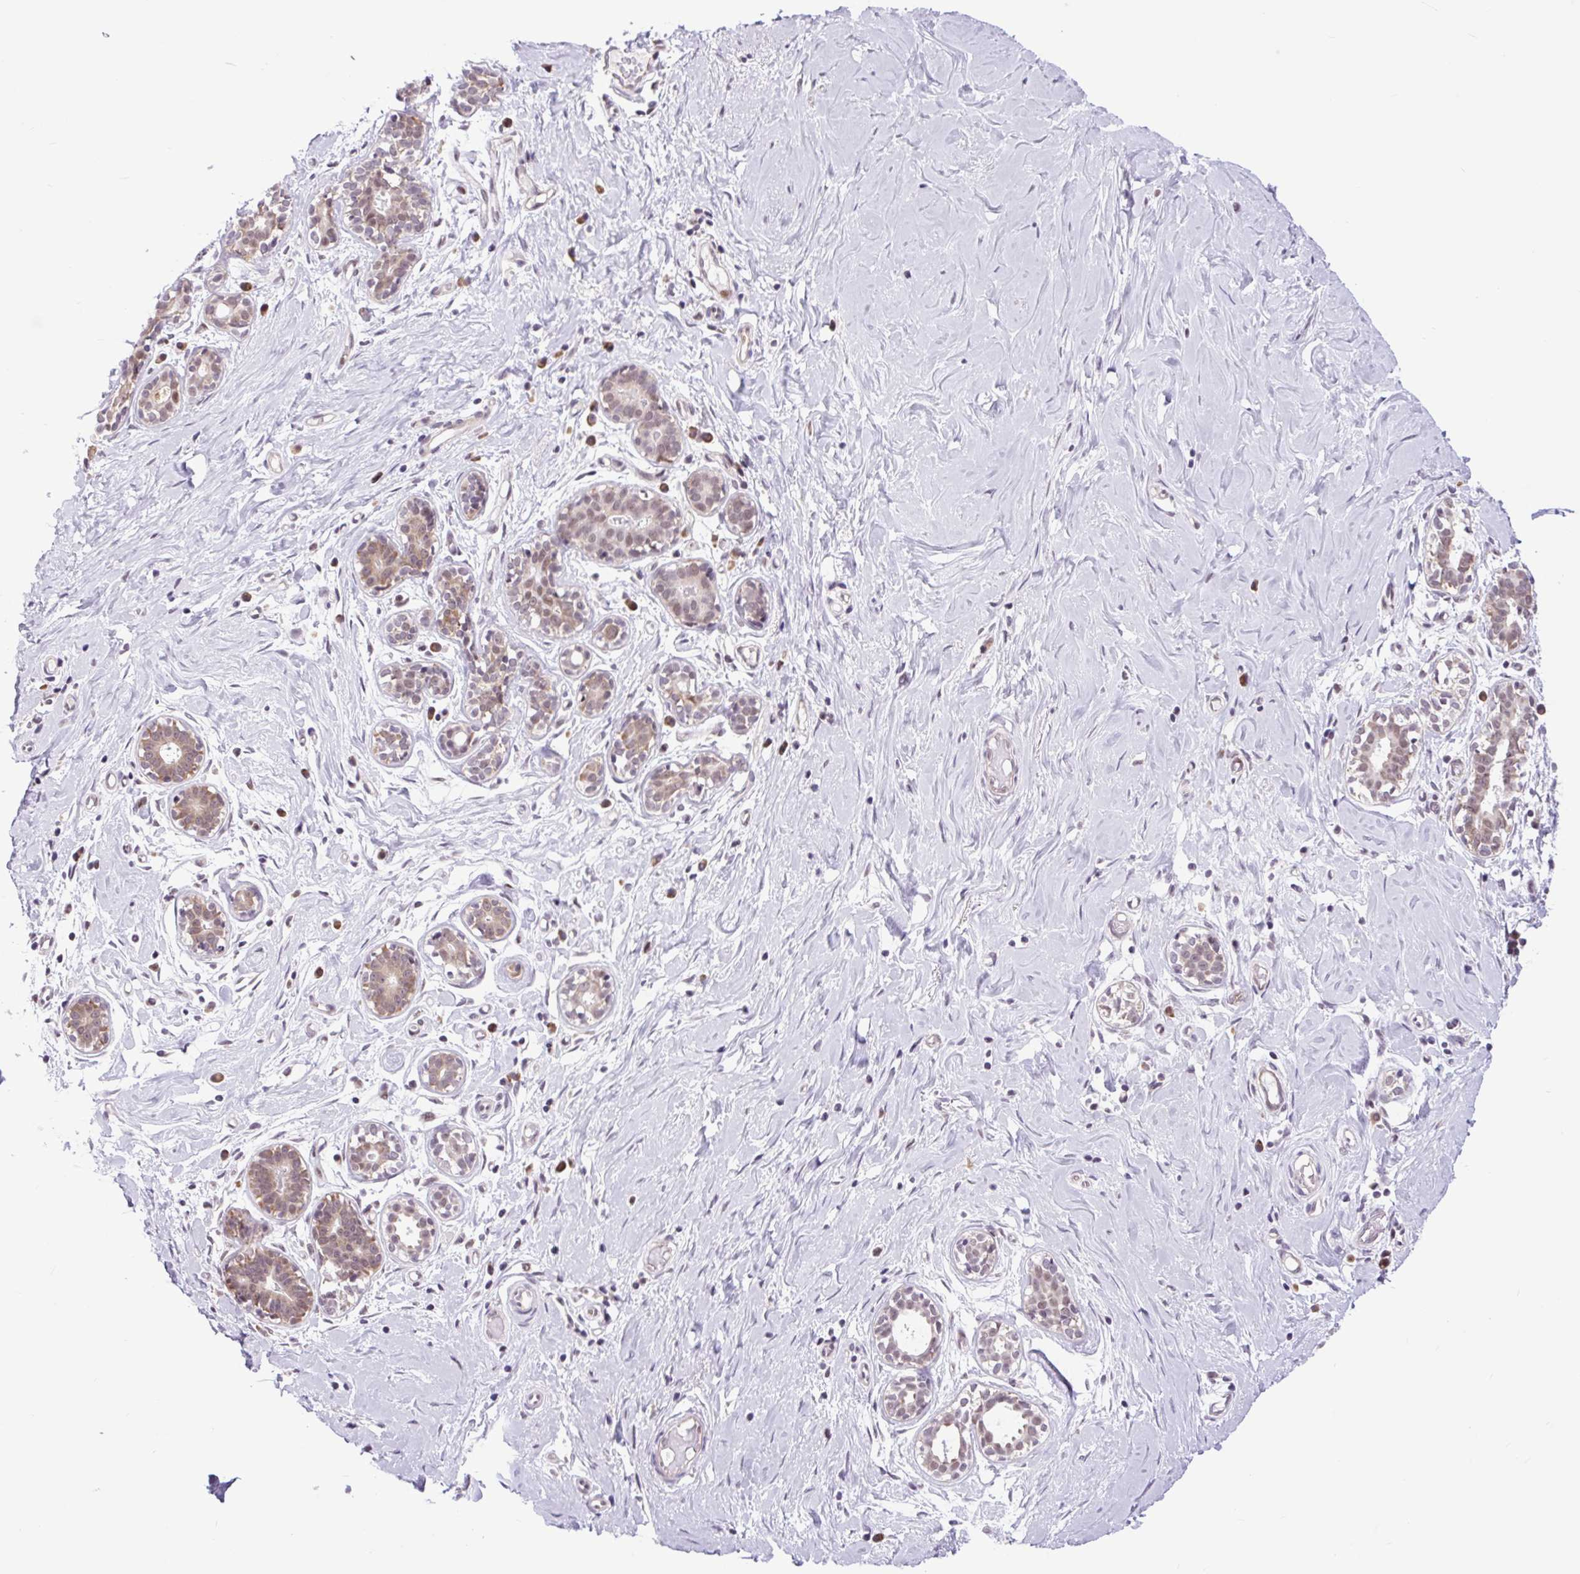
{"staining": {"intensity": "negative", "quantity": "none", "location": "none"}, "tissue": "breast", "cell_type": "Adipocytes", "image_type": "normal", "snomed": [{"axis": "morphology", "description": "Normal tissue, NOS"}, {"axis": "topography", "description": "Breast"}], "caption": "IHC of unremarkable human breast displays no positivity in adipocytes. (IHC, brightfield microscopy, high magnification).", "gene": "CLK2", "patient": {"sex": "female", "age": 27}}